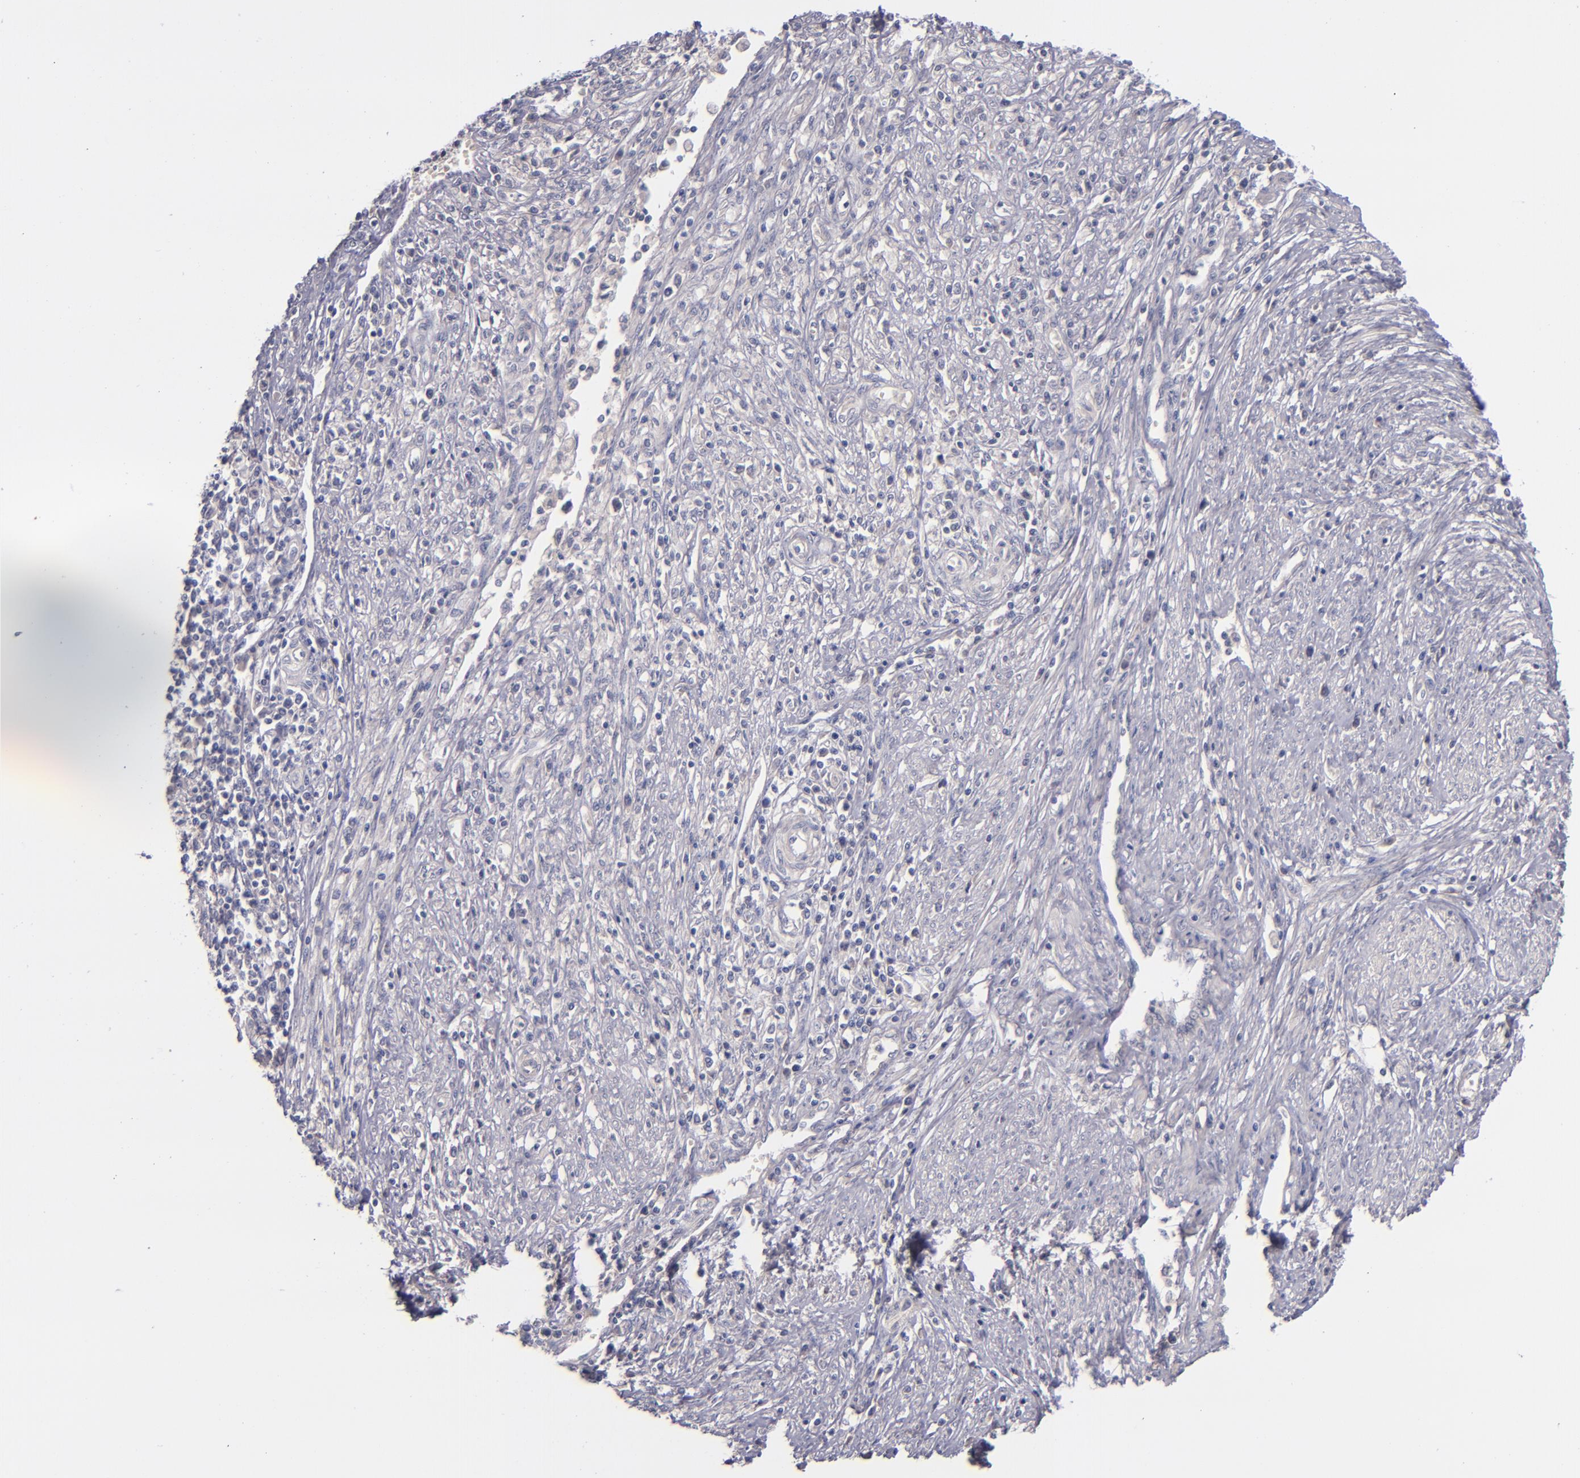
{"staining": {"intensity": "negative", "quantity": "none", "location": "none"}, "tissue": "cervical cancer", "cell_type": "Tumor cells", "image_type": "cancer", "snomed": [{"axis": "morphology", "description": "Adenocarcinoma, NOS"}, {"axis": "topography", "description": "Cervix"}], "caption": "Immunohistochemical staining of cervical adenocarcinoma exhibits no significant expression in tumor cells.", "gene": "TSC2", "patient": {"sex": "female", "age": 36}}